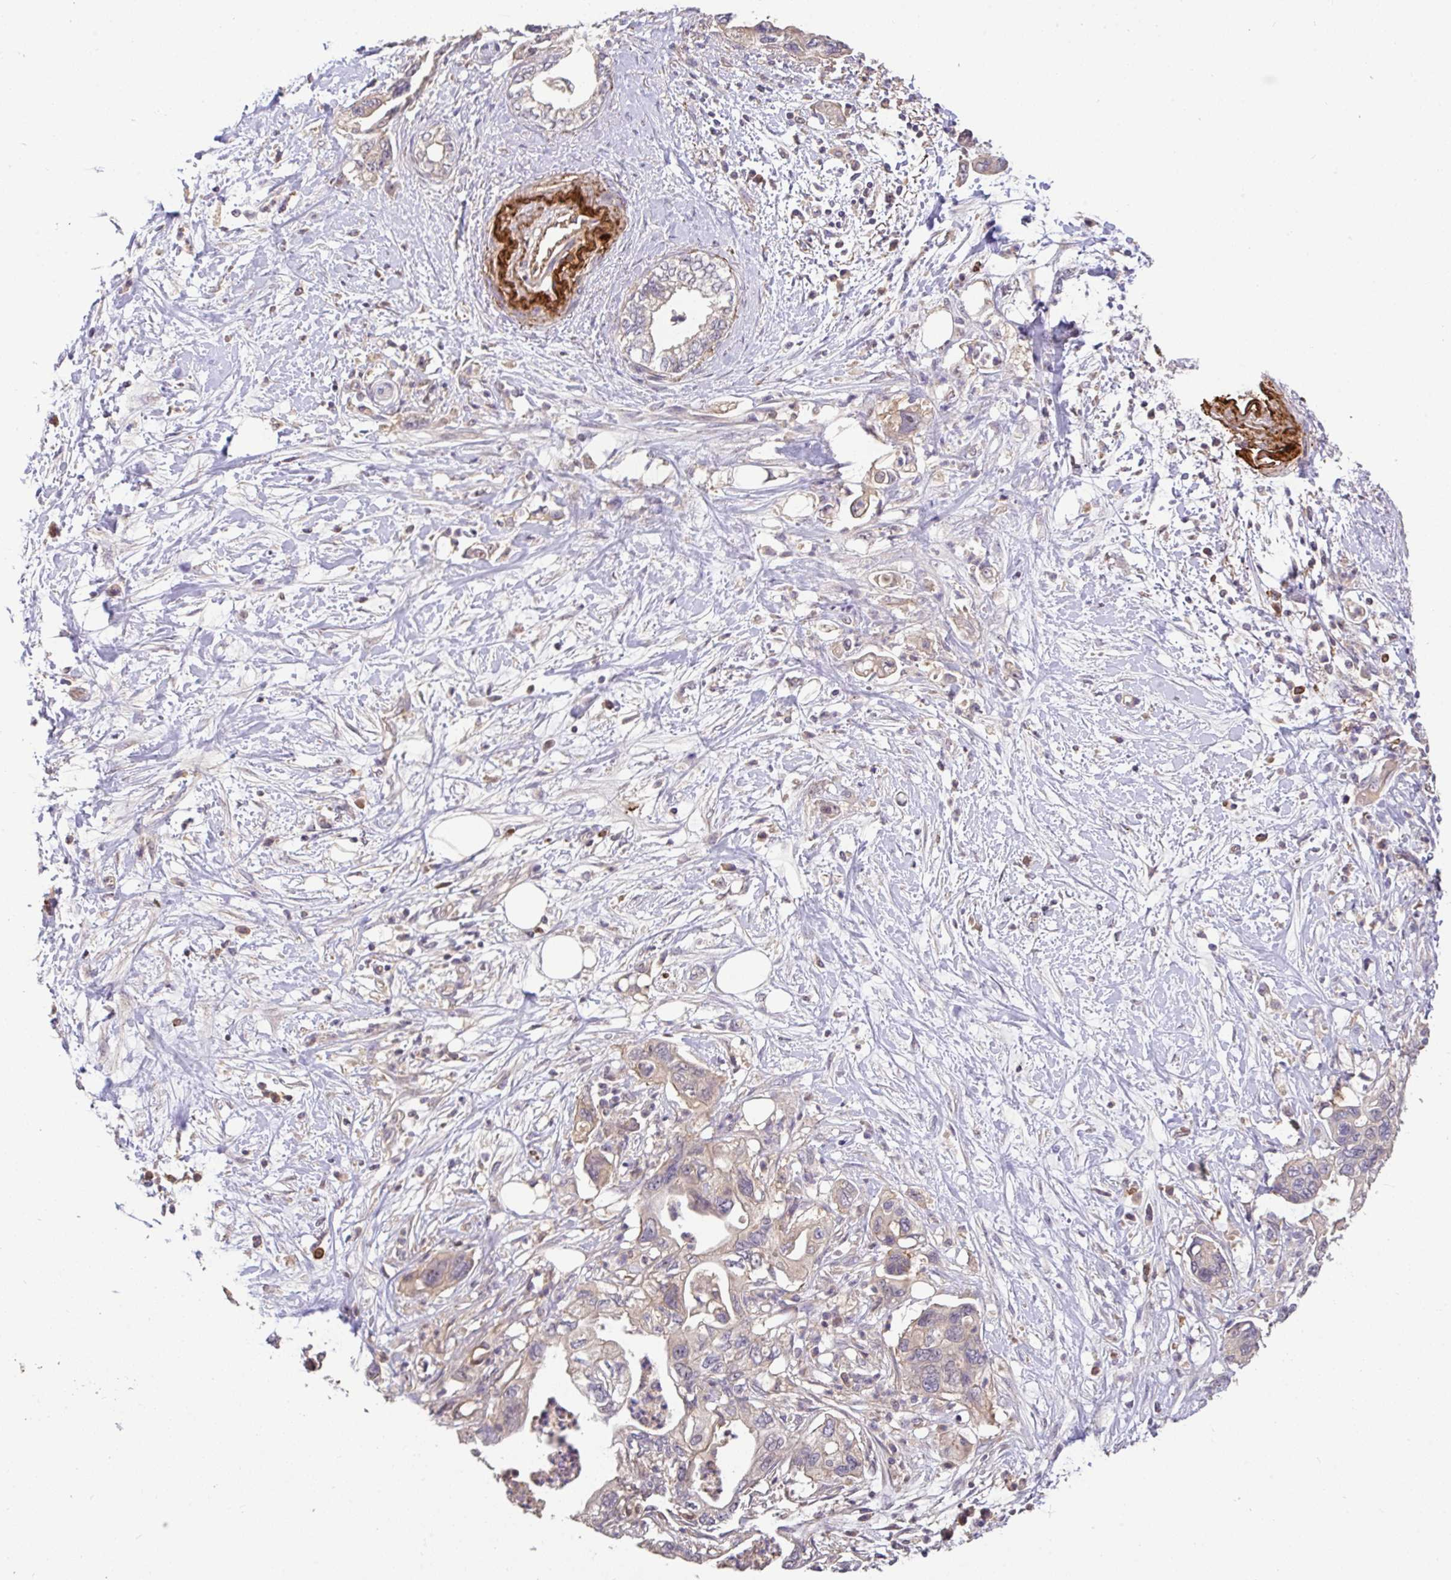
{"staining": {"intensity": "negative", "quantity": "none", "location": "none"}, "tissue": "pancreatic cancer", "cell_type": "Tumor cells", "image_type": "cancer", "snomed": [{"axis": "morphology", "description": "Adenocarcinoma, NOS"}, {"axis": "topography", "description": "Pancreas"}], "caption": "This is a photomicrograph of immunohistochemistry (IHC) staining of pancreatic cancer (adenocarcinoma), which shows no positivity in tumor cells.", "gene": "C1QTNF9B", "patient": {"sex": "female", "age": 73}}